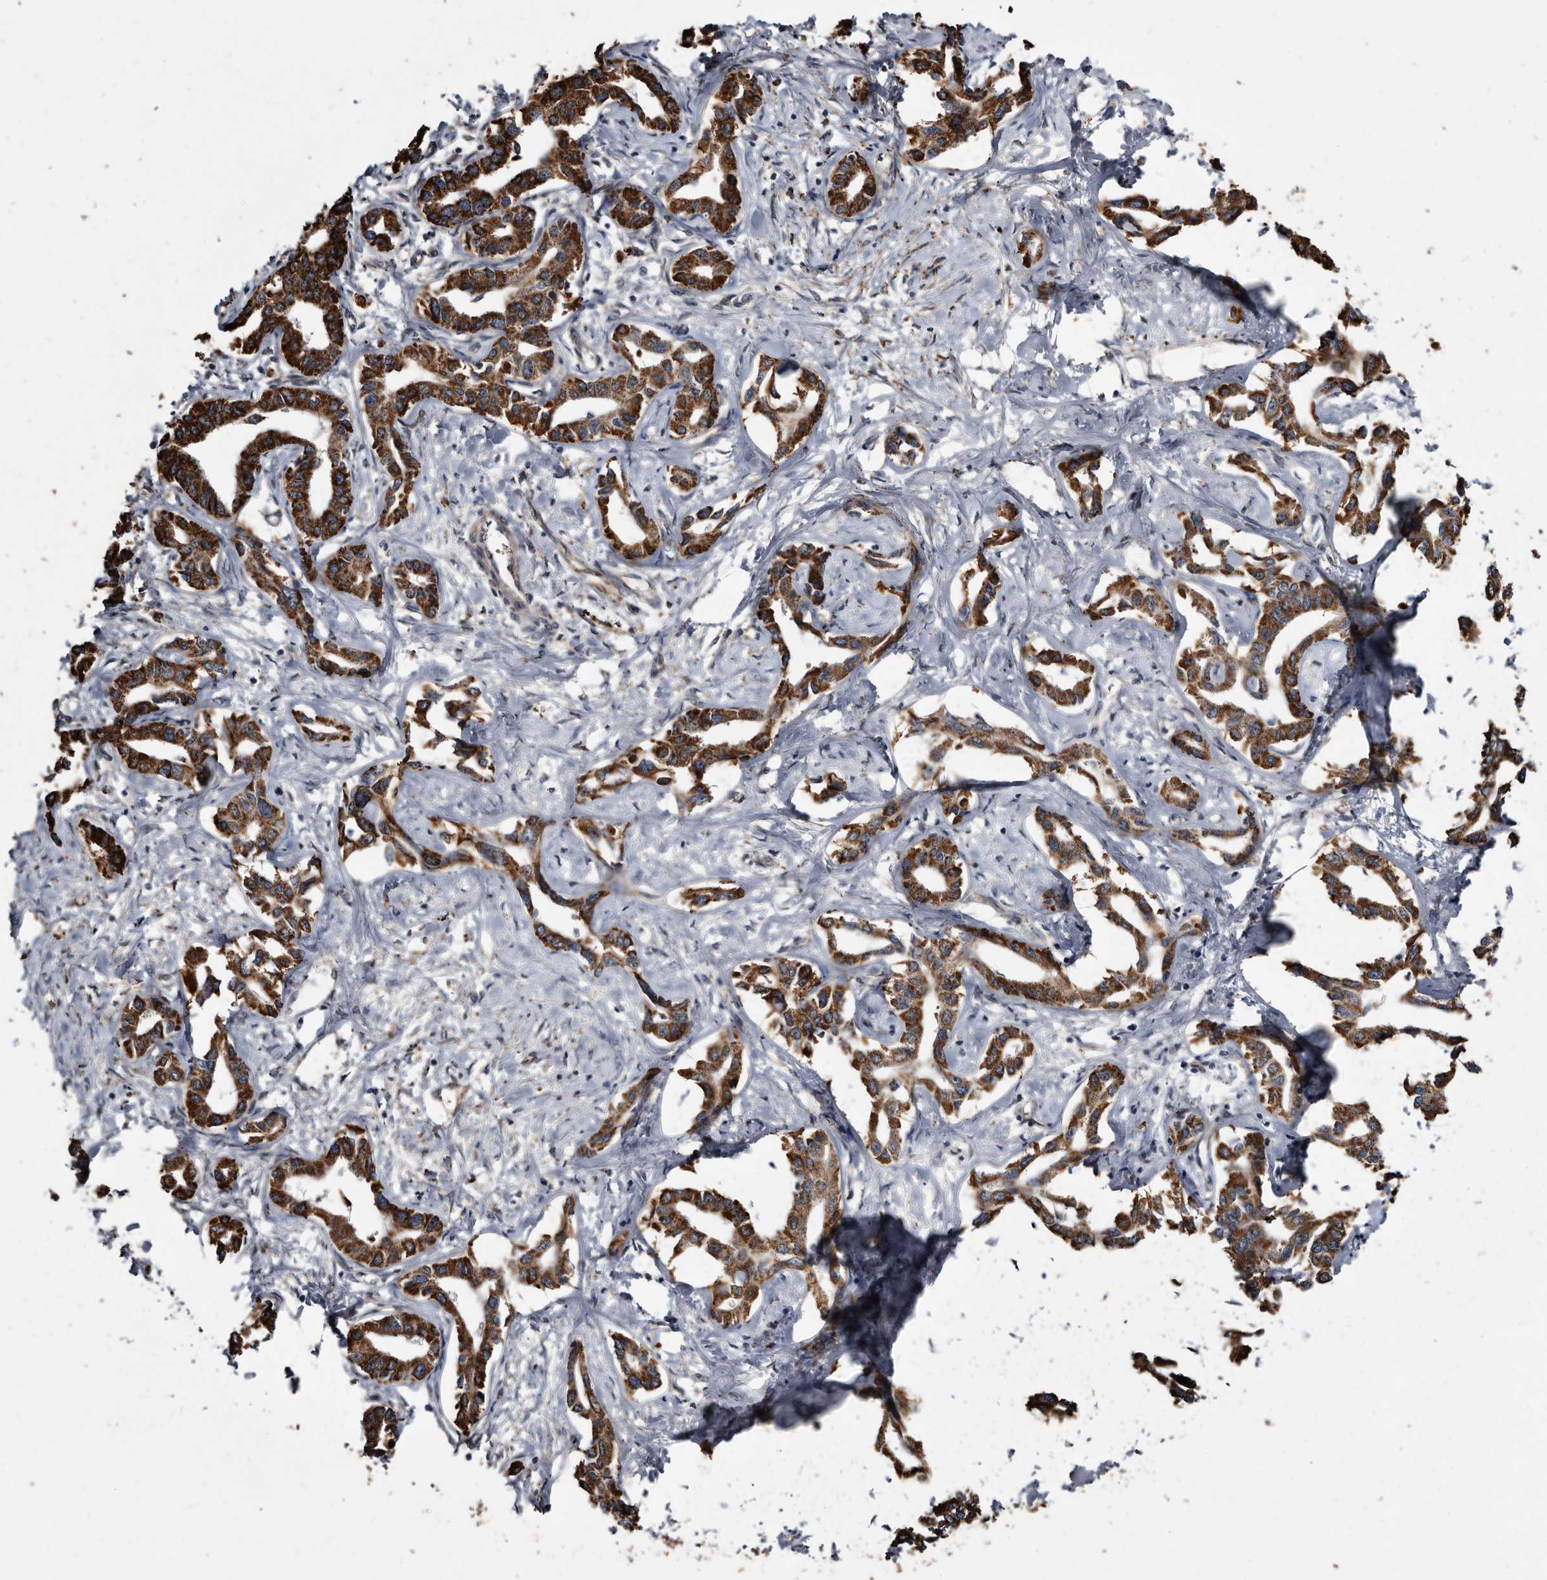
{"staining": {"intensity": "strong", "quantity": ">75%", "location": "cytoplasmic/membranous"}, "tissue": "liver cancer", "cell_type": "Tumor cells", "image_type": "cancer", "snomed": [{"axis": "morphology", "description": "Cholangiocarcinoma"}, {"axis": "topography", "description": "Liver"}], "caption": "This is an image of IHC staining of cholangiocarcinoma (liver), which shows strong expression in the cytoplasmic/membranous of tumor cells.", "gene": "CTSA", "patient": {"sex": "male", "age": 59}}